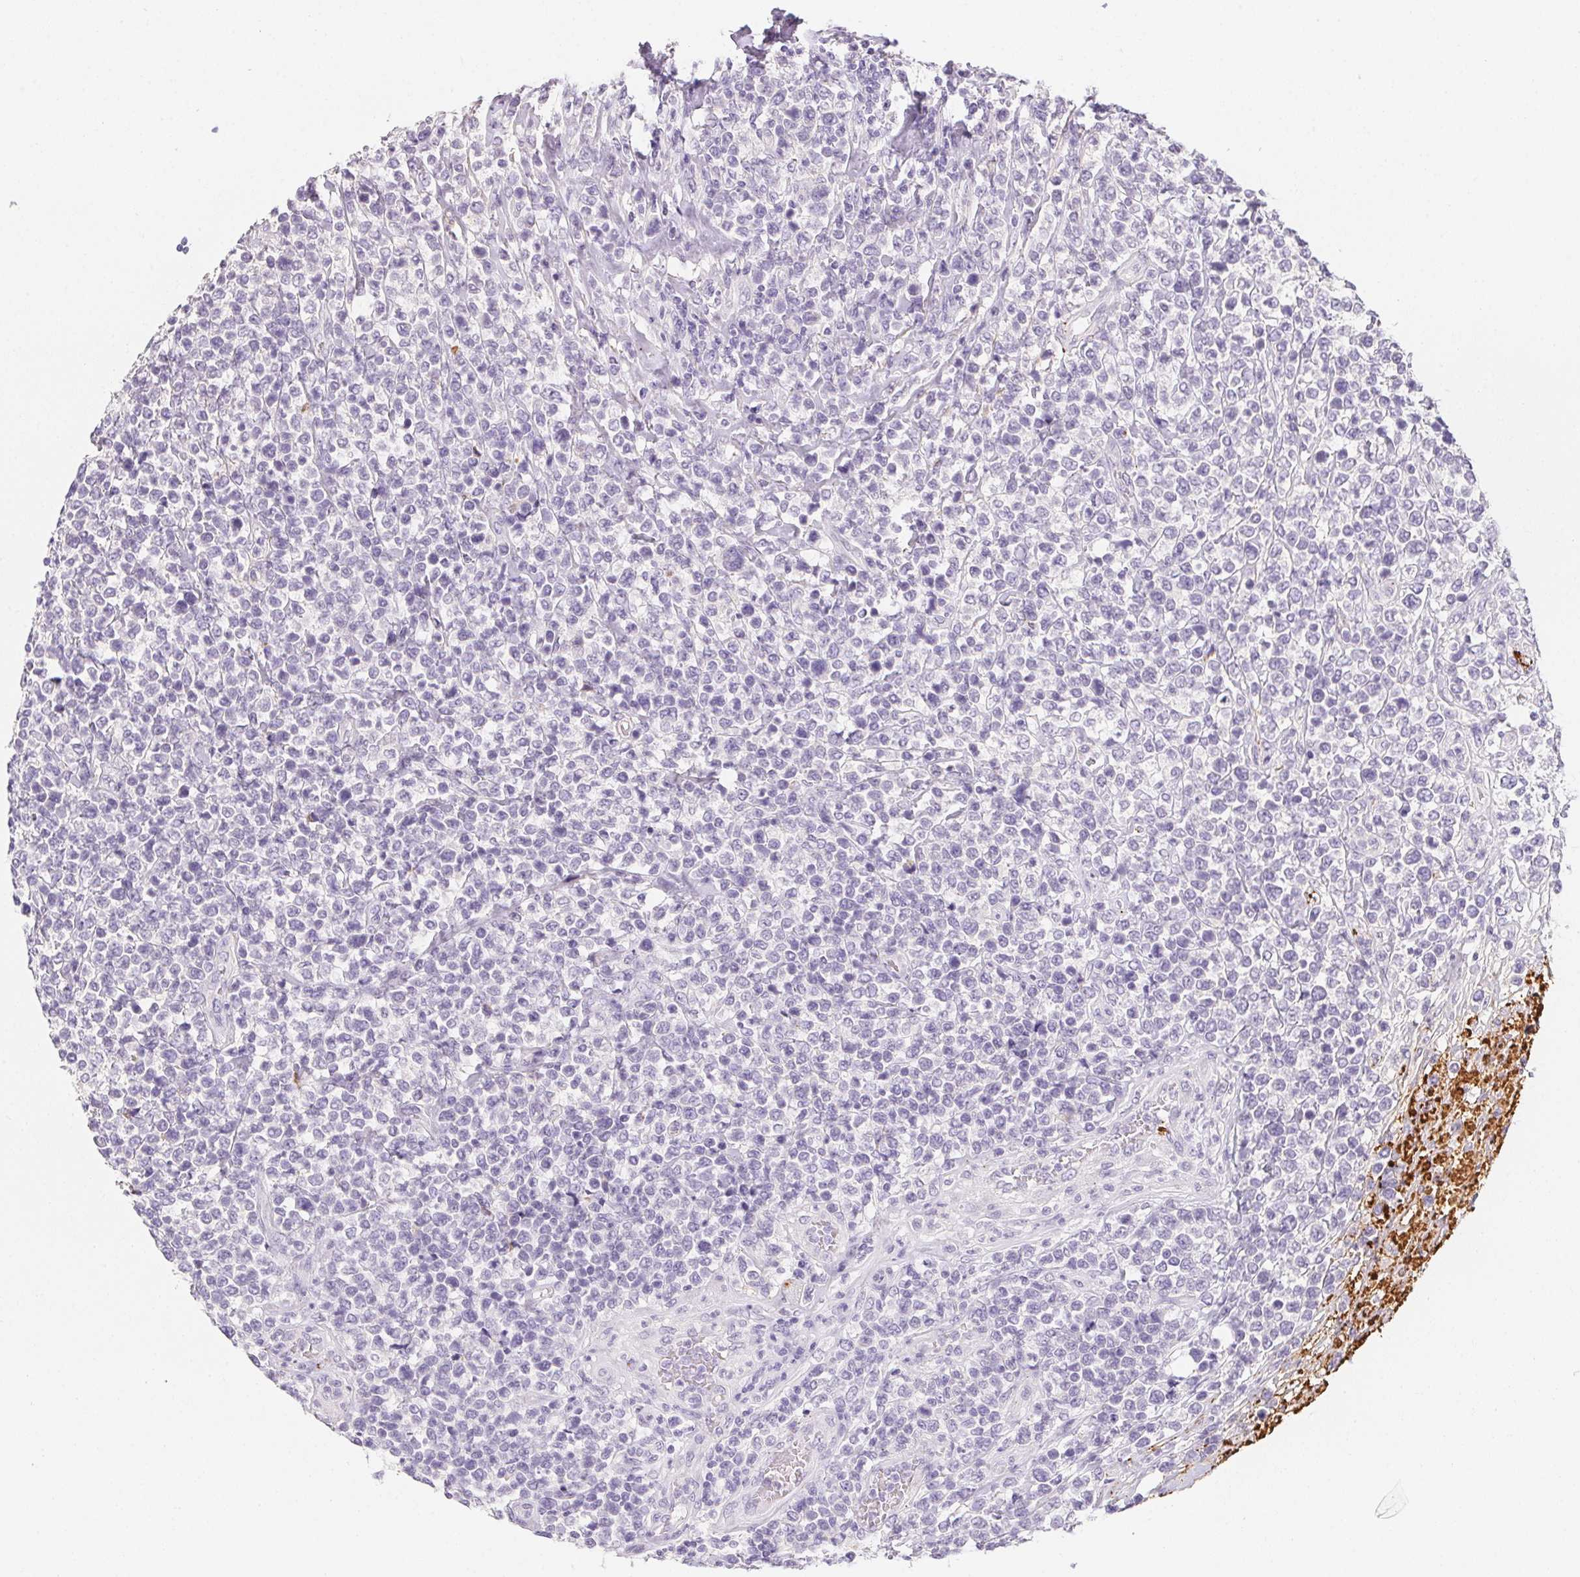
{"staining": {"intensity": "negative", "quantity": "none", "location": "none"}, "tissue": "lymphoma", "cell_type": "Tumor cells", "image_type": "cancer", "snomed": [{"axis": "morphology", "description": "Malignant lymphoma, non-Hodgkin's type, High grade"}, {"axis": "topography", "description": "Soft tissue"}], "caption": "Immunohistochemistry image of human high-grade malignant lymphoma, non-Hodgkin's type stained for a protein (brown), which reveals no positivity in tumor cells.", "gene": "MYL4", "patient": {"sex": "female", "age": 56}}